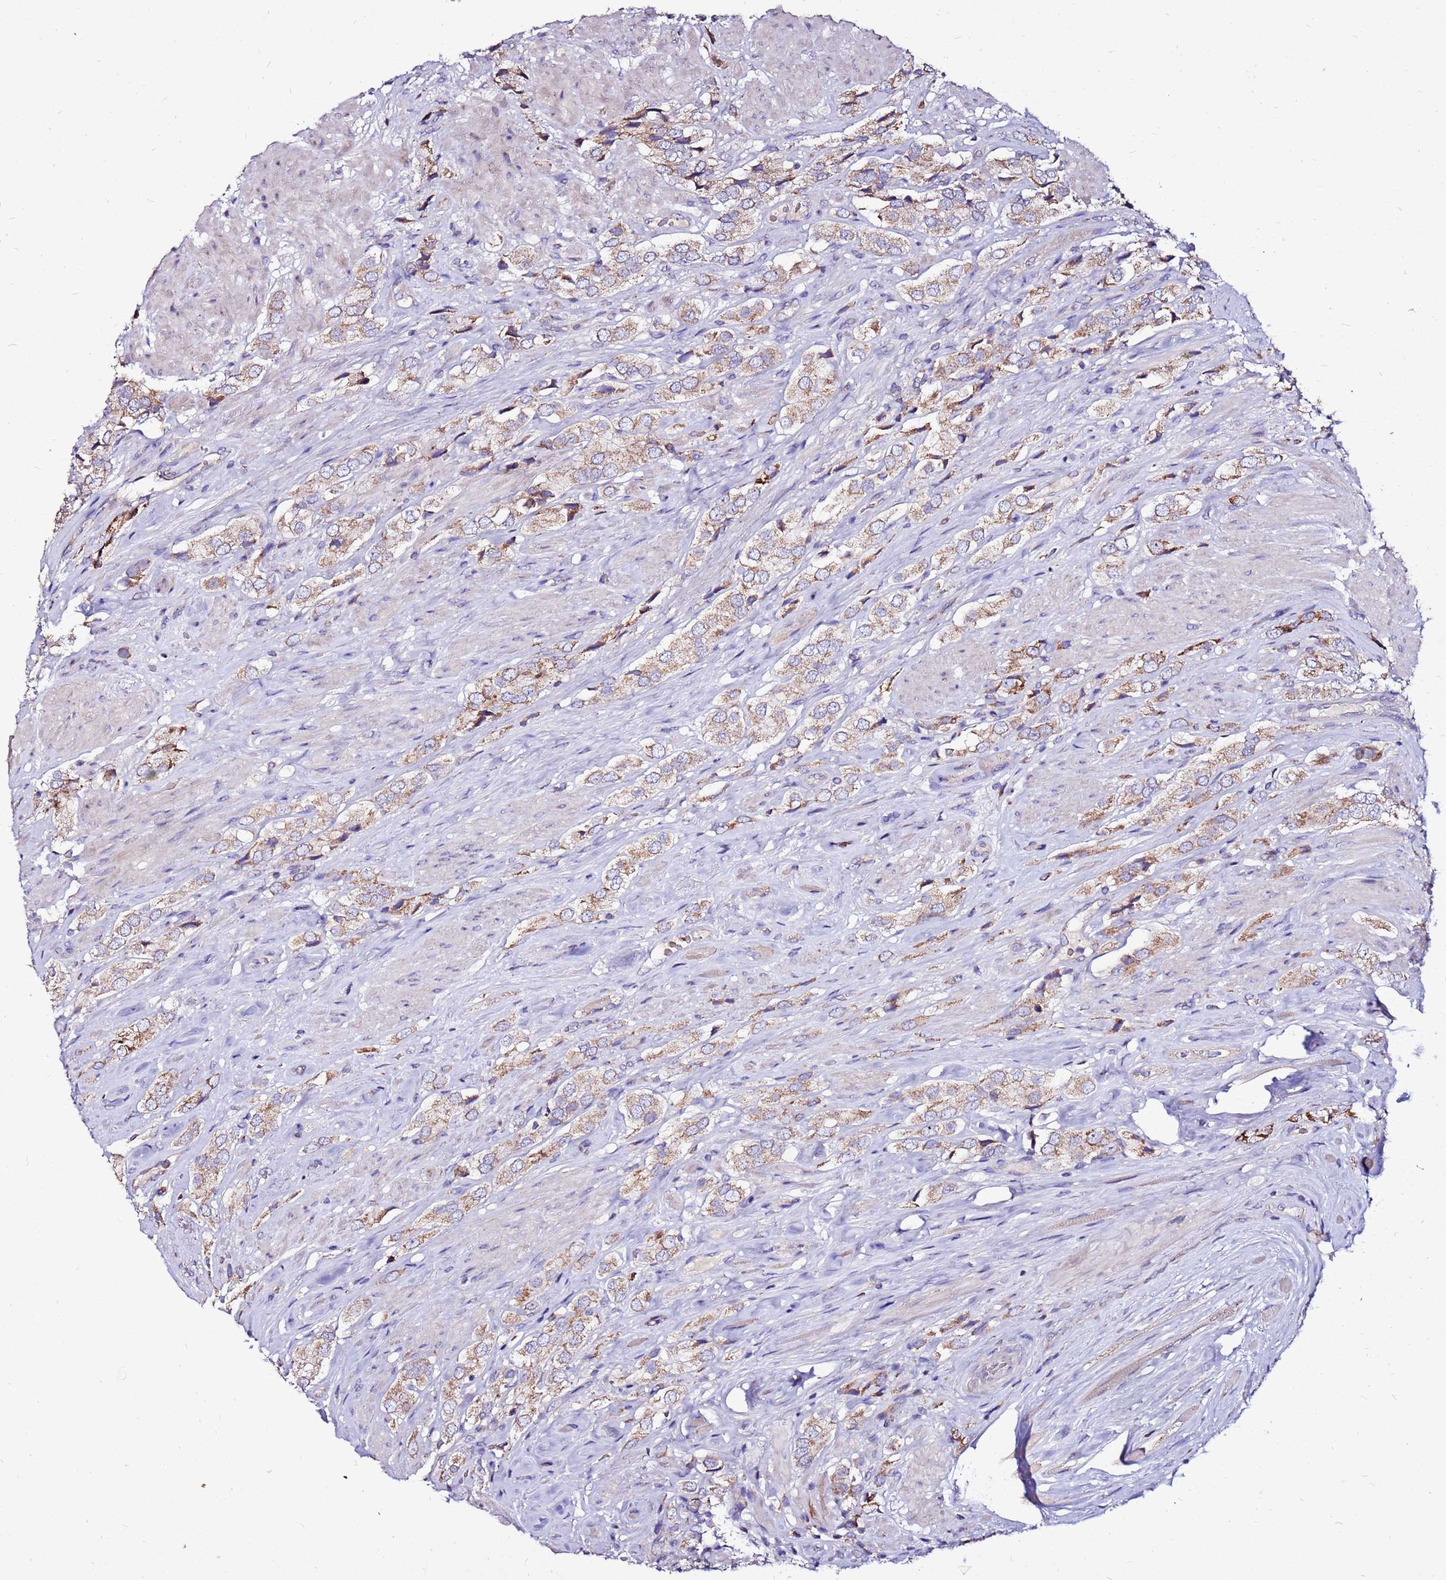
{"staining": {"intensity": "moderate", "quantity": "<25%", "location": "cytoplasmic/membranous"}, "tissue": "prostate cancer", "cell_type": "Tumor cells", "image_type": "cancer", "snomed": [{"axis": "morphology", "description": "Adenocarcinoma, High grade"}, {"axis": "topography", "description": "Prostate and seminal vesicle, NOS"}], "caption": "IHC of human prostate adenocarcinoma (high-grade) exhibits low levels of moderate cytoplasmic/membranous positivity in approximately <25% of tumor cells.", "gene": "SPSB3", "patient": {"sex": "male", "age": 64}}